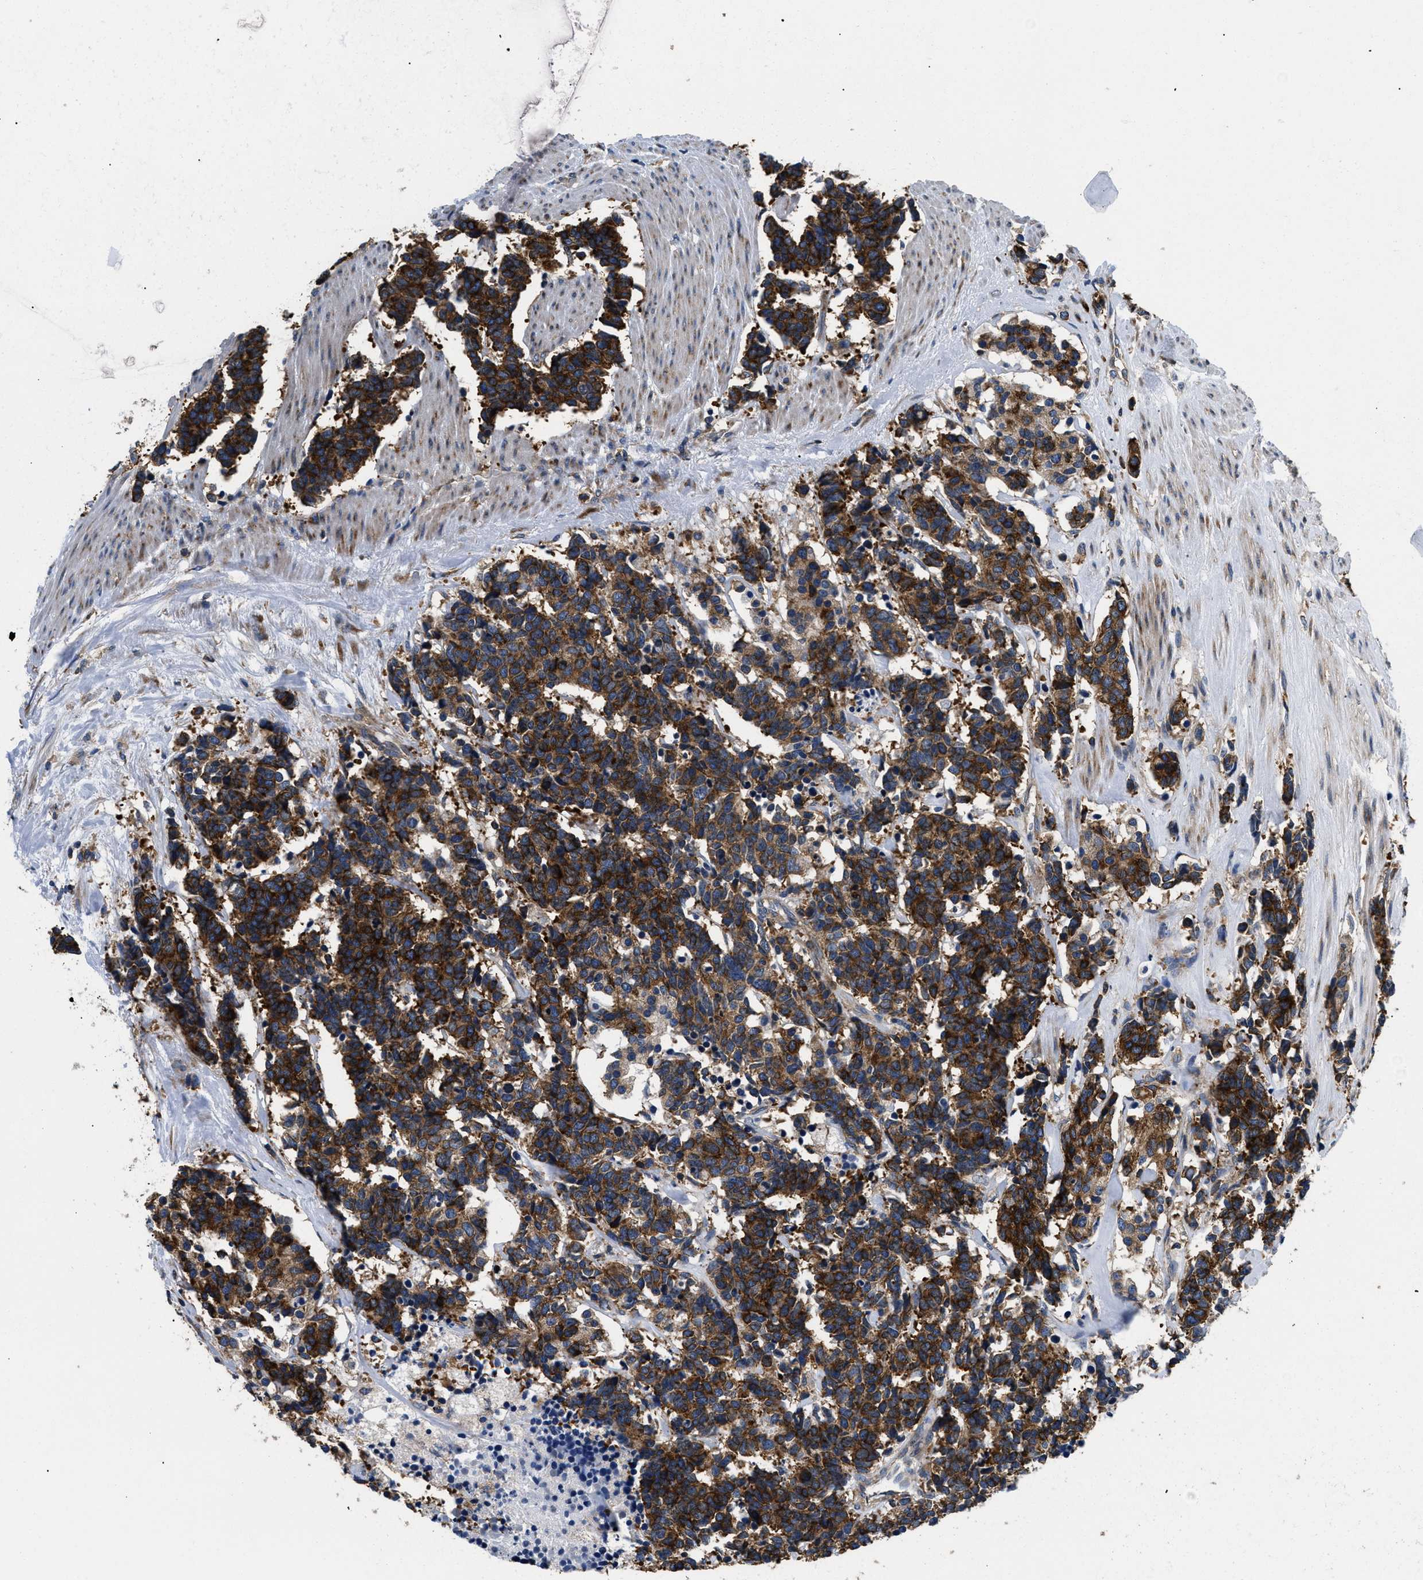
{"staining": {"intensity": "strong", "quantity": ">75%", "location": "cytoplasmic/membranous"}, "tissue": "carcinoid", "cell_type": "Tumor cells", "image_type": "cancer", "snomed": [{"axis": "morphology", "description": "Carcinoma, NOS"}, {"axis": "morphology", "description": "Carcinoid, malignant, NOS"}, {"axis": "topography", "description": "Urinary bladder"}], "caption": "This is an image of immunohistochemistry (IHC) staining of carcinoid, which shows strong positivity in the cytoplasmic/membranous of tumor cells.", "gene": "ABCF1", "patient": {"sex": "male", "age": 57}}